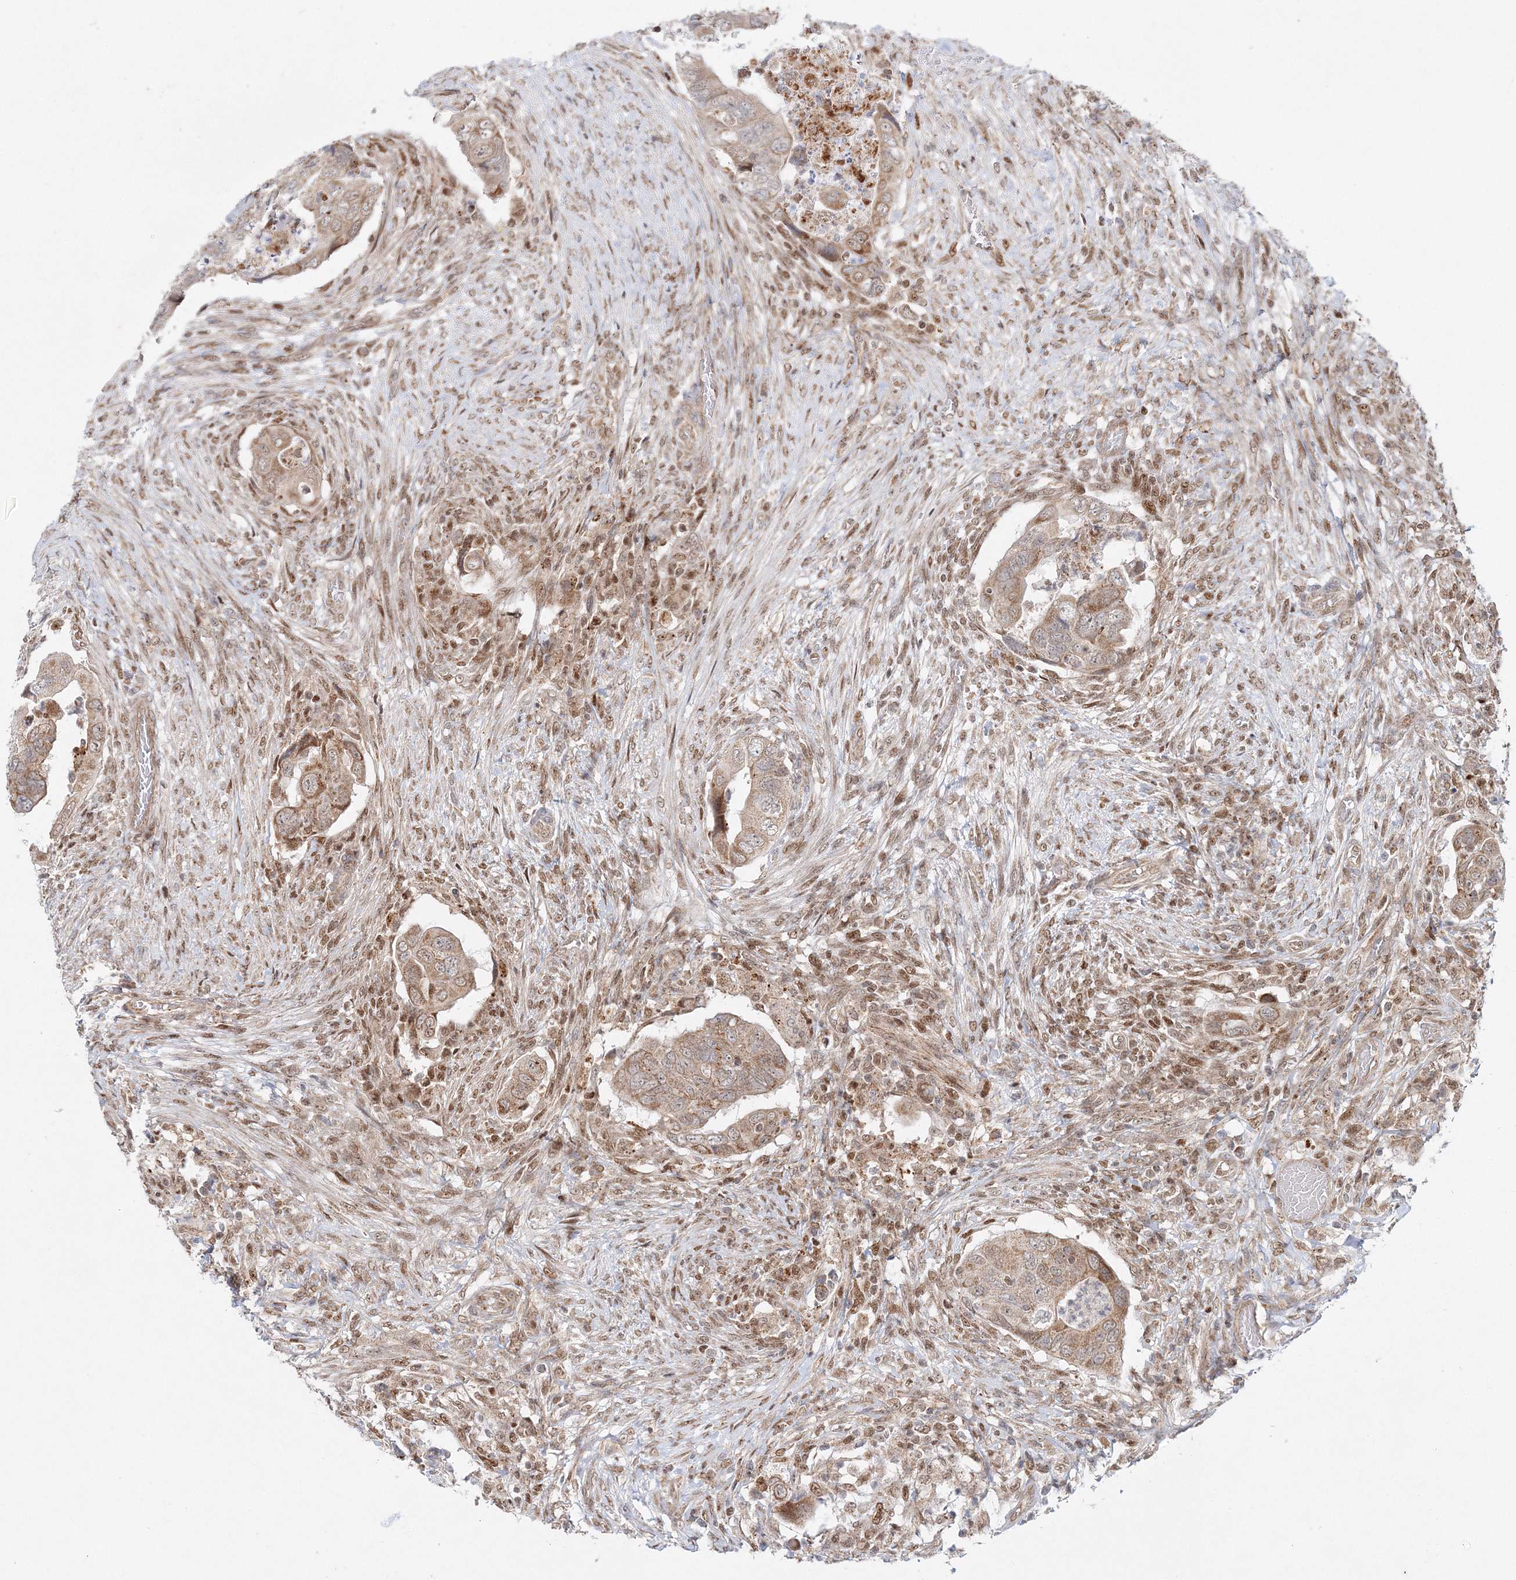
{"staining": {"intensity": "weak", "quantity": ">75%", "location": "cytoplasmic/membranous"}, "tissue": "colorectal cancer", "cell_type": "Tumor cells", "image_type": "cancer", "snomed": [{"axis": "morphology", "description": "Adenocarcinoma, NOS"}, {"axis": "topography", "description": "Rectum"}], "caption": "The histopathology image demonstrates immunohistochemical staining of colorectal cancer (adenocarcinoma). There is weak cytoplasmic/membranous expression is seen in approximately >75% of tumor cells. The staining was performed using DAB, with brown indicating positive protein expression. Nuclei are stained blue with hematoxylin.", "gene": "RAB11FIP2", "patient": {"sex": "male", "age": 63}}